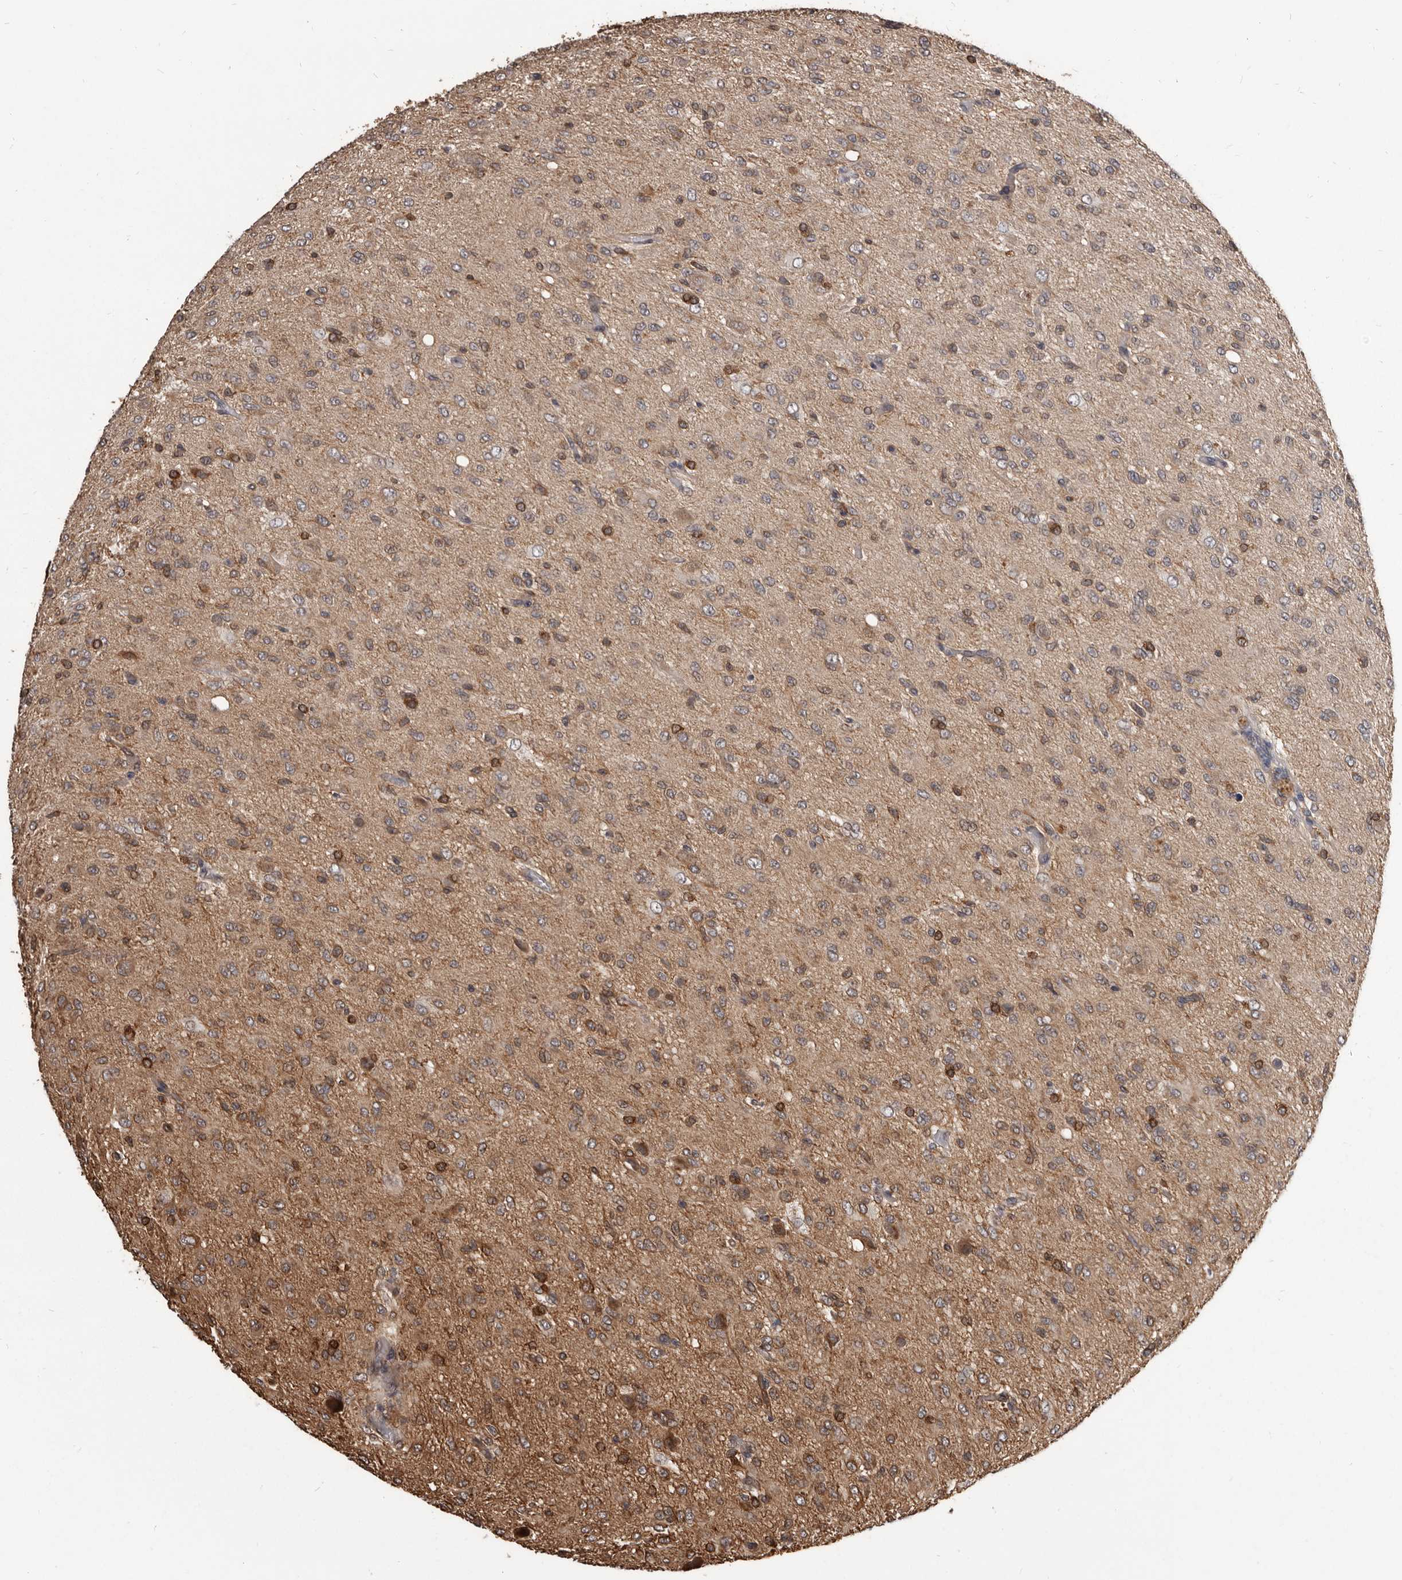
{"staining": {"intensity": "moderate", "quantity": "25%-75%", "location": "cytoplasmic/membranous"}, "tissue": "glioma", "cell_type": "Tumor cells", "image_type": "cancer", "snomed": [{"axis": "morphology", "description": "Glioma, malignant, High grade"}, {"axis": "topography", "description": "Brain"}], "caption": "Immunohistochemical staining of human malignant high-grade glioma shows medium levels of moderate cytoplasmic/membranous protein expression in approximately 25%-75% of tumor cells.", "gene": "ADAMTS20", "patient": {"sex": "female", "age": 59}}